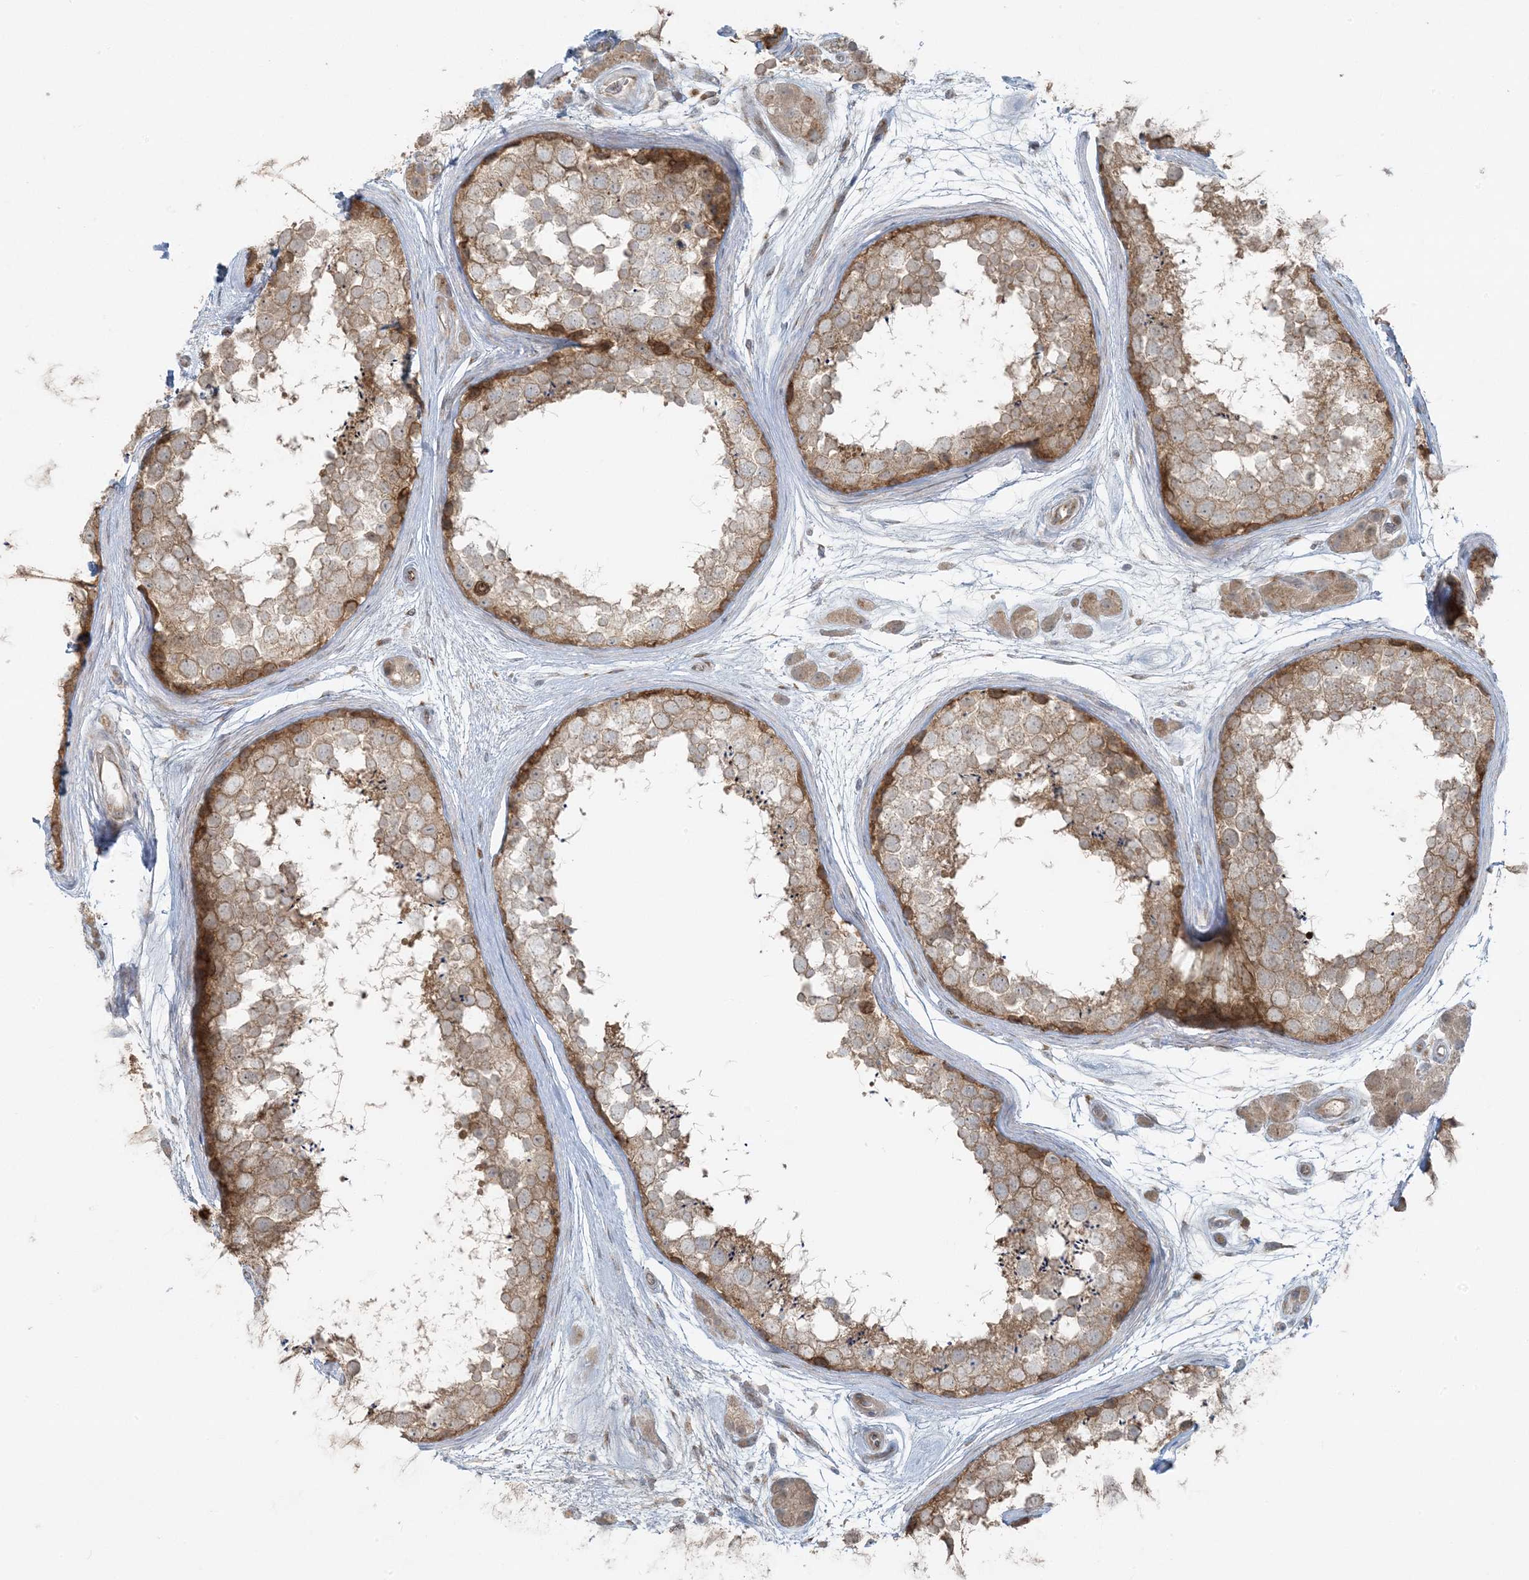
{"staining": {"intensity": "moderate", "quantity": ">75%", "location": "cytoplasmic/membranous"}, "tissue": "testis", "cell_type": "Cells in seminiferous ducts", "image_type": "normal", "snomed": [{"axis": "morphology", "description": "Normal tissue, NOS"}, {"axis": "topography", "description": "Testis"}], "caption": "Protein expression by immunohistochemistry exhibits moderate cytoplasmic/membranous expression in approximately >75% of cells in seminiferous ducts in unremarkable testis.", "gene": "ZNF263", "patient": {"sex": "male", "age": 56}}